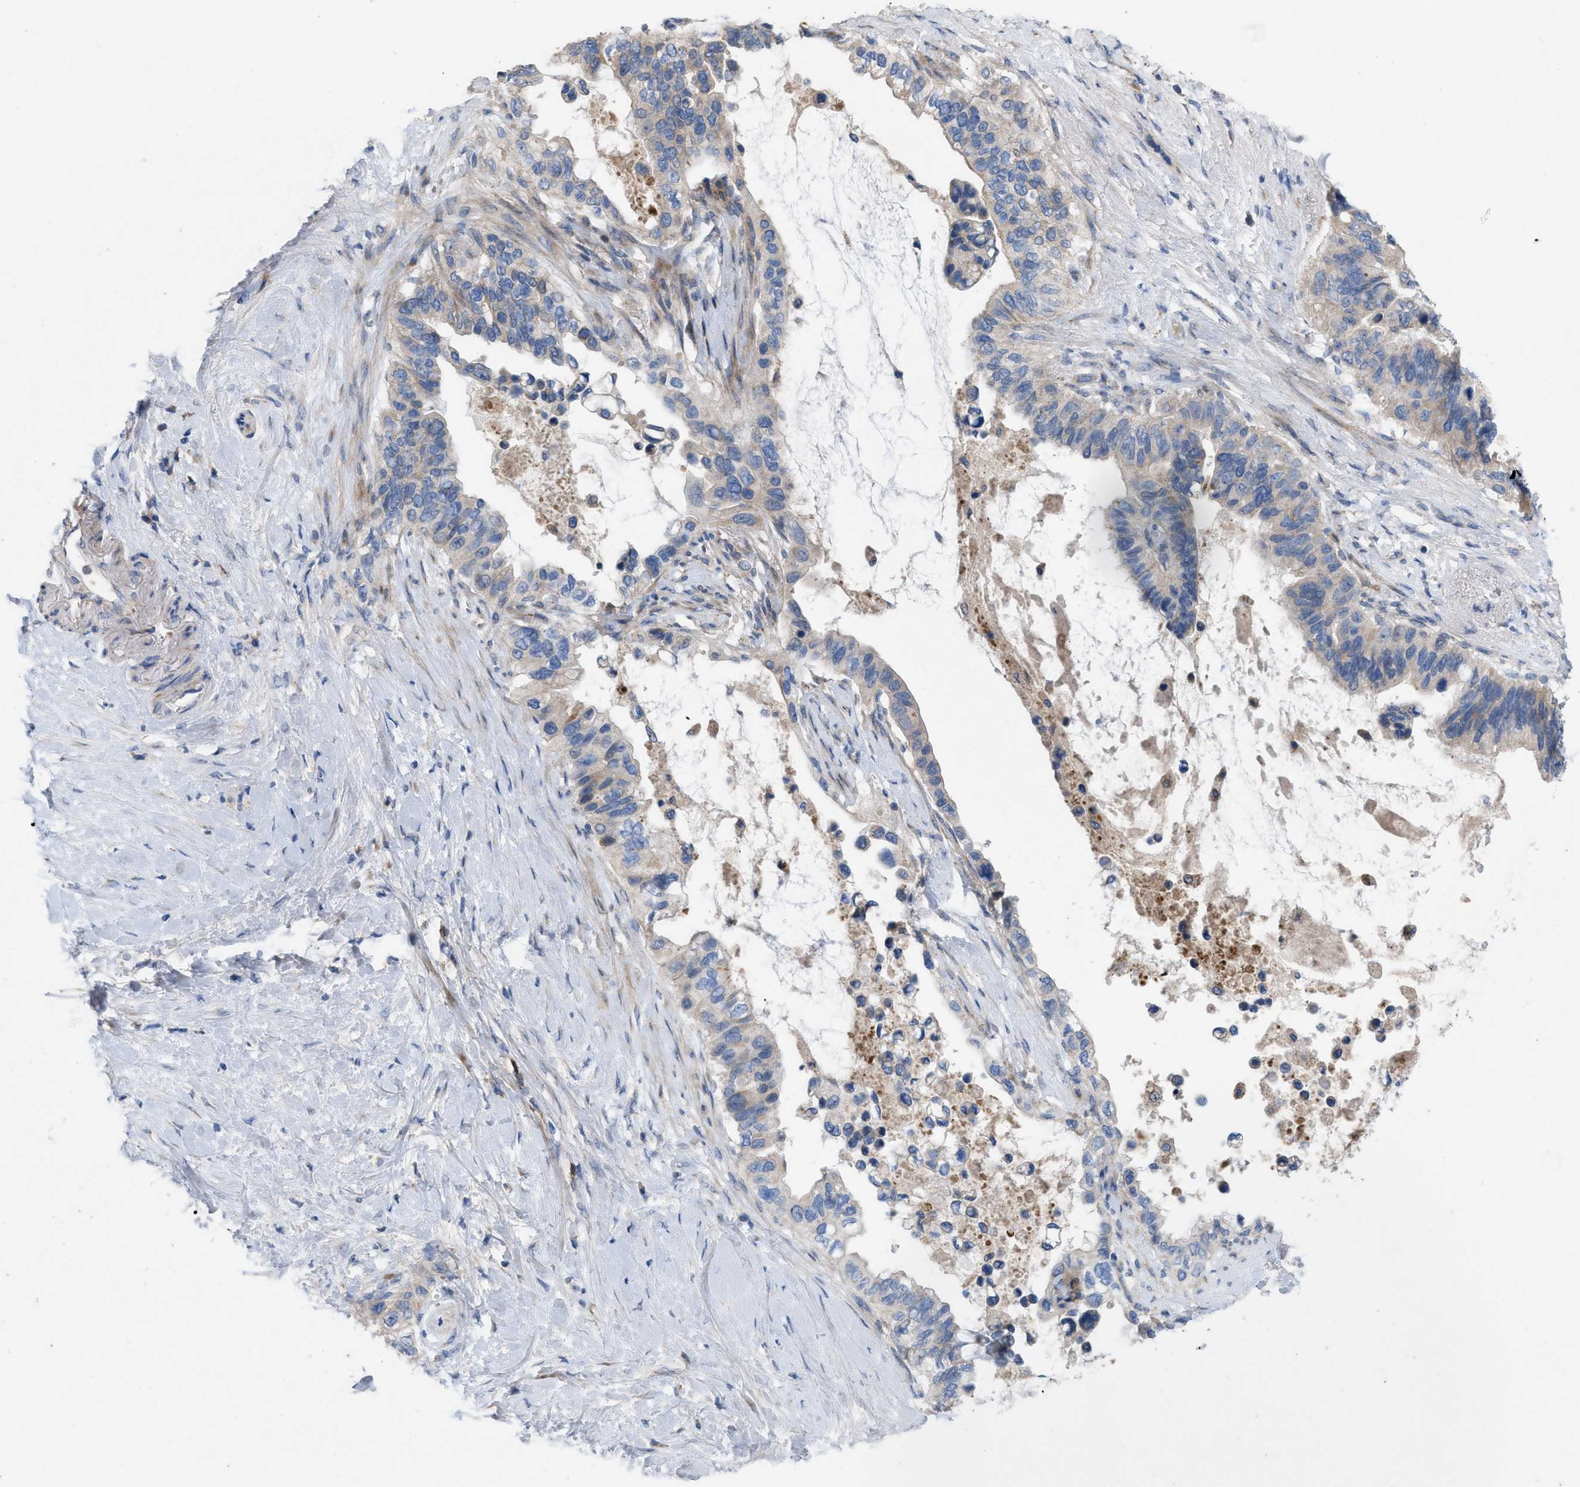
{"staining": {"intensity": "negative", "quantity": "none", "location": "none"}, "tissue": "pancreatic cancer", "cell_type": "Tumor cells", "image_type": "cancer", "snomed": [{"axis": "morphology", "description": "Adenocarcinoma, NOS"}, {"axis": "topography", "description": "Pancreas"}], "caption": "Tumor cells are negative for brown protein staining in adenocarcinoma (pancreatic). (Brightfield microscopy of DAB (3,3'-diaminobenzidine) immunohistochemistry at high magnification).", "gene": "PLPPR5", "patient": {"sex": "female", "age": 56}}